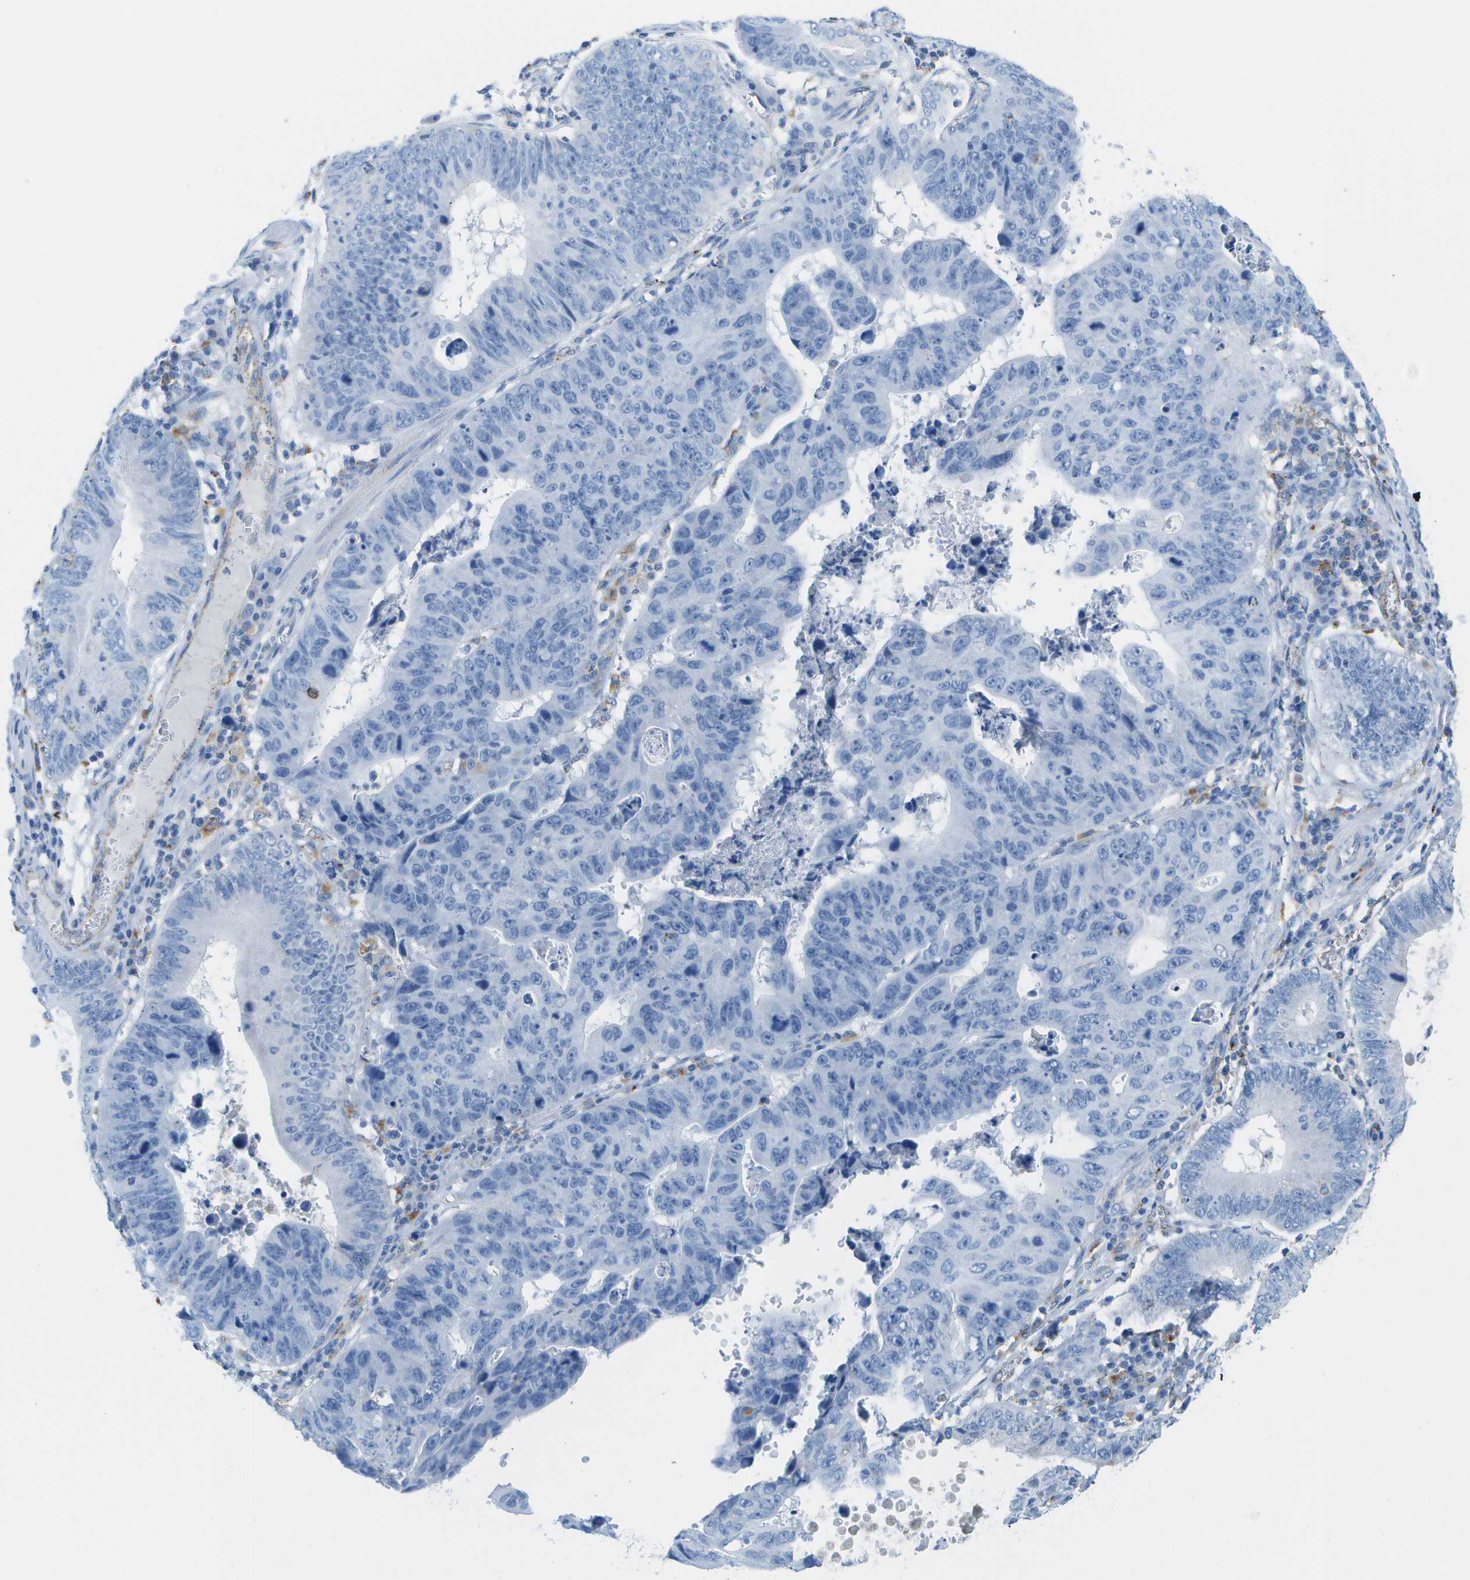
{"staining": {"intensity": "negative", "quantity": "none", "location": "none"}, "tissue": "stomach cancer", "cell_type": "Tumor cells", "image_type": "cancer", "snomed": [{"axis": "morphology", "description": "Adenocarcinoma, NOS"}, {"axis": "topography", "description": "Stomach"}], "caption": "The histopathology image demonstrates no staining of tumor cells in stomach adenocarcinoma.", "gene": "PRCP", "patient": {"sex": "male", "age": 59}}